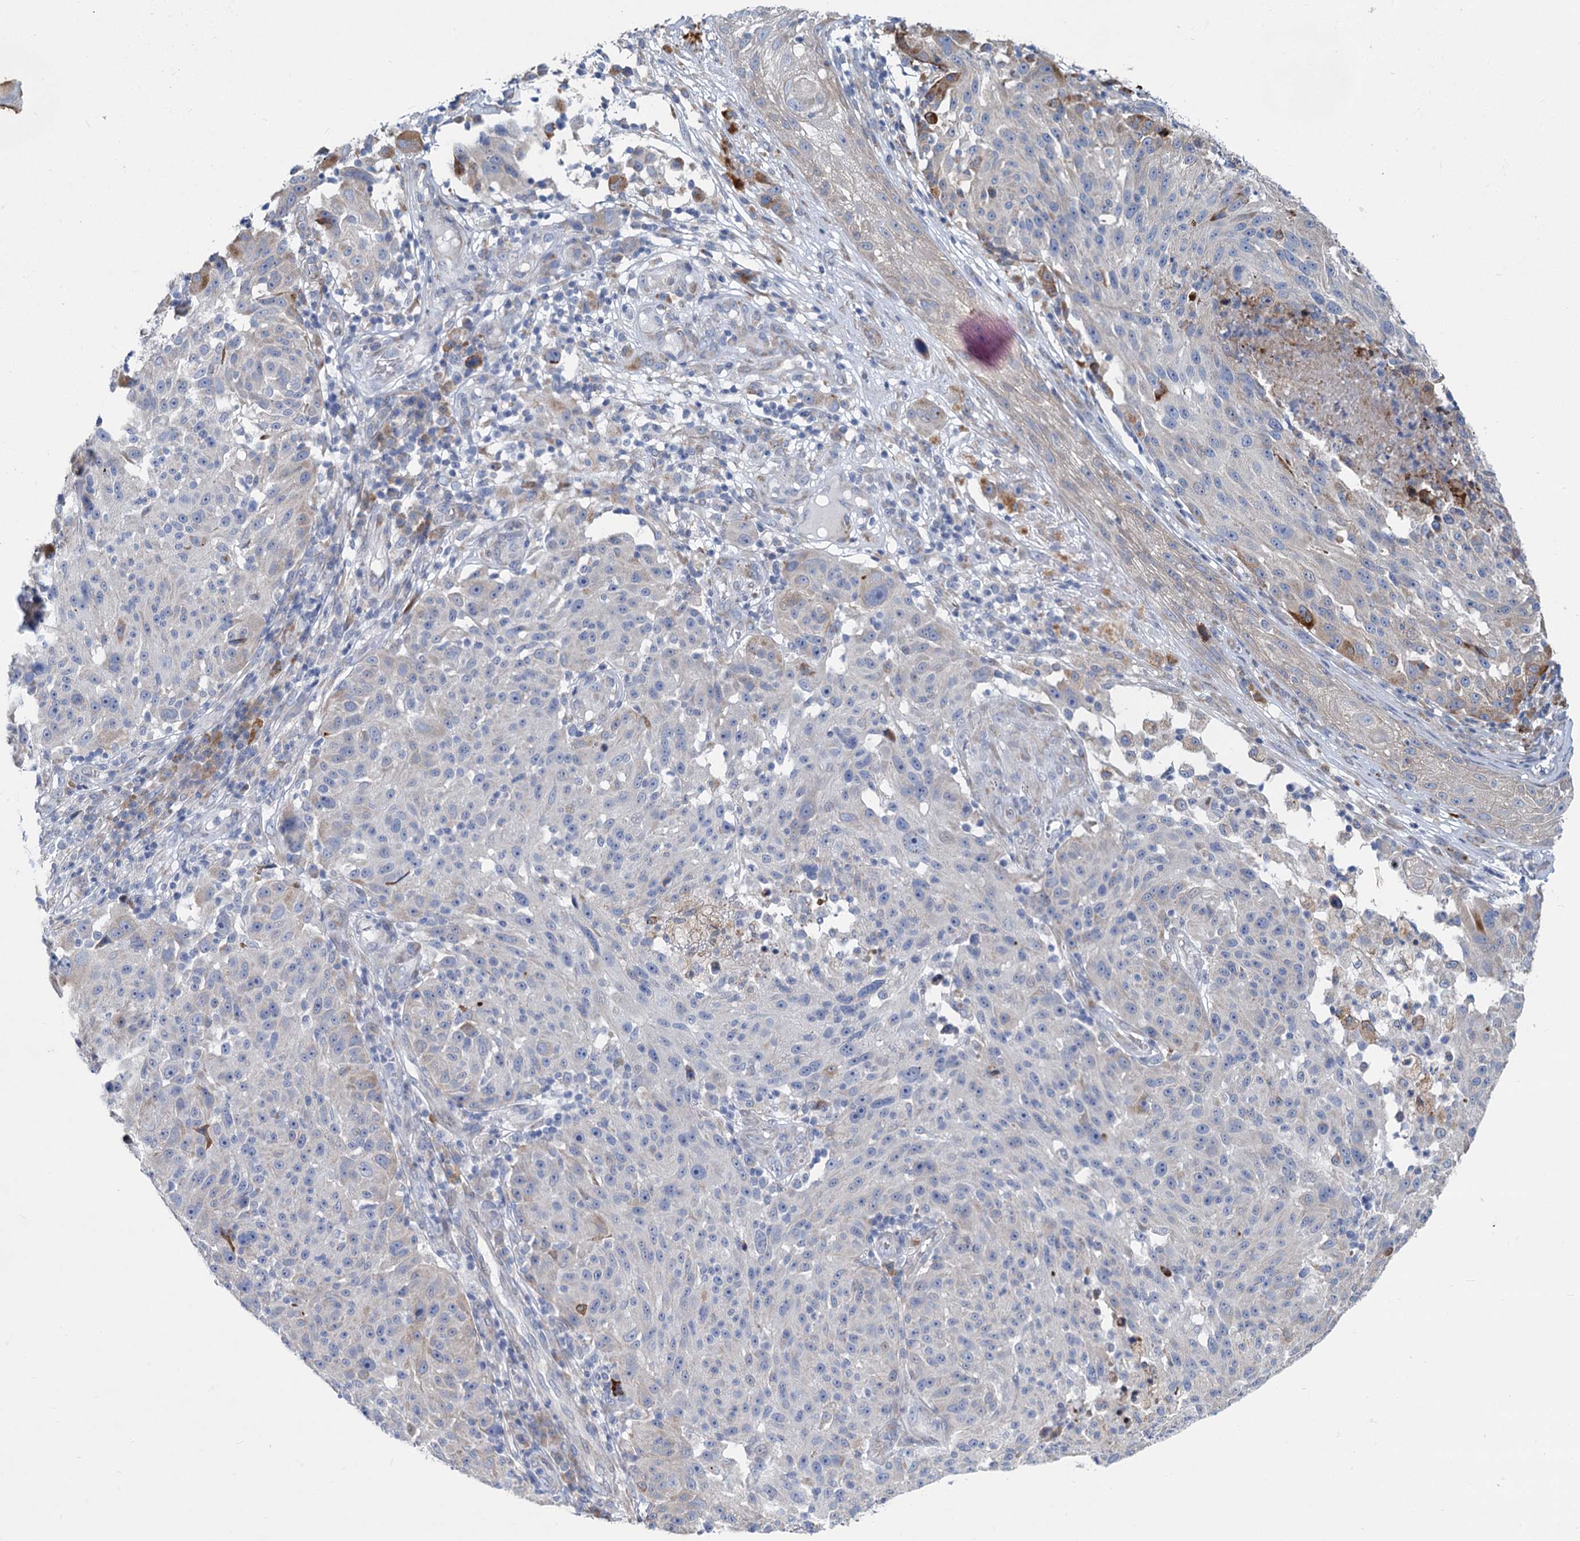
{"staining": {"intensity": "negative", "quantity": "none", "location": "none"}, "tissue": "melanoma", "cell_type": "Tumor cells", "image_type": "cancer", "snomed": [{"axis": "morphology", "description": "Malignant melanoma, NOS"}, {"axis": "topography", "description": "Skin"}], "caption": "Tumor cells are negative for protein expression in human malignant melanoma. (DAB immunohistochemistry (IHC) visualized using brightfield microscopy, high magnification).", "gene": "PRSS35", "patient": {"sex": "male", "age": 53}}